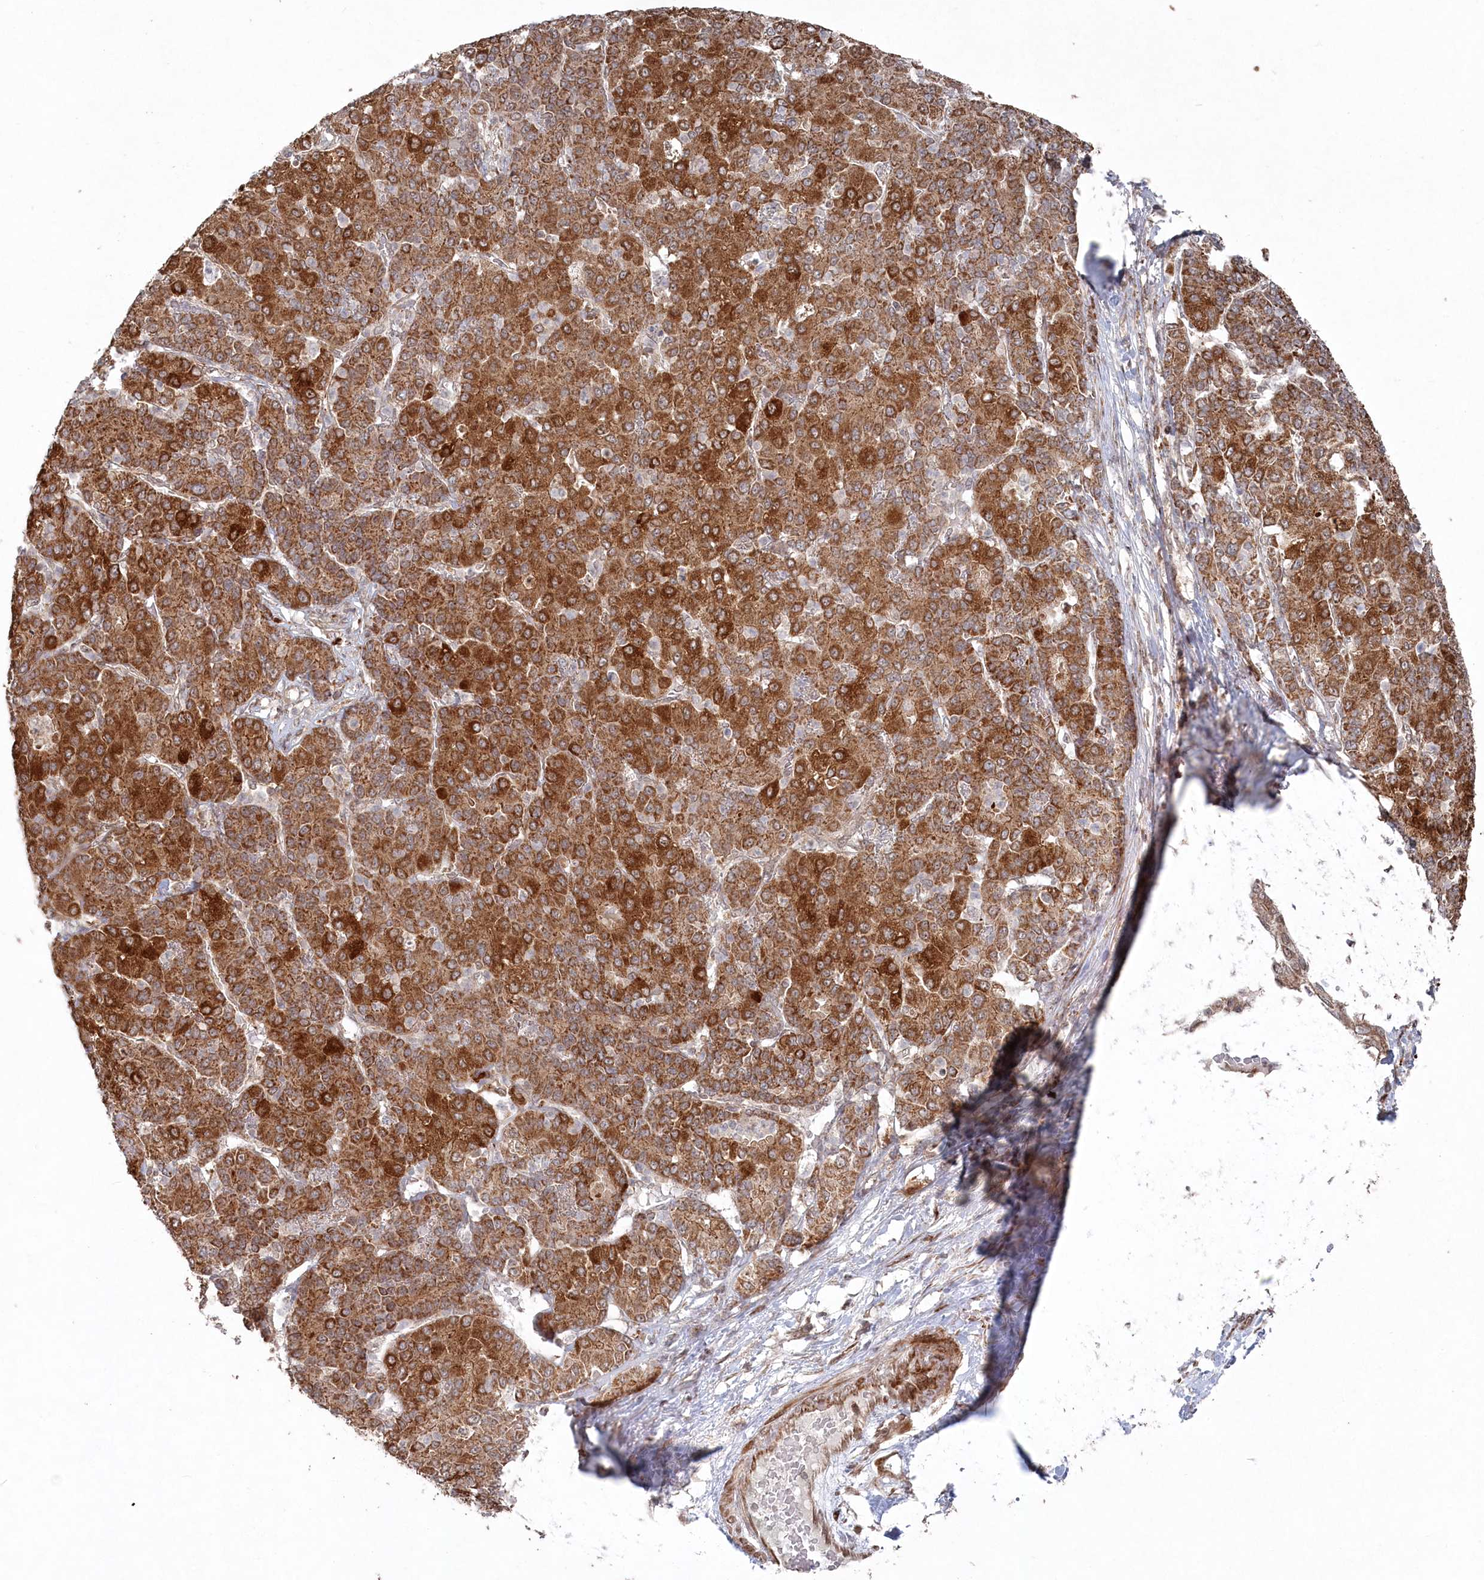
{"staining": {"intensity": "strong", "quantity": ">75%", "location": "cytoplasmic/membranous"}, "tissue": "liver cancer", "cell_type": "Tumor cells", "image_type": "cancer", "snomed": [{"axis": "morphology", "description": "Carcinoma, Hepatocellular, NOS"}, {"axis": "topography", "description": "Liver"}], "caption": "Immunohistochemistry (IHC) micrograph of human liver cancer stained for a protein (brown), which demonstrates high levels of strong cytoplasmic/membranous positivity in about >75% of tumor cells.", "gene": "POLR3A", "patient": {"sex": "male", "age": 65}}